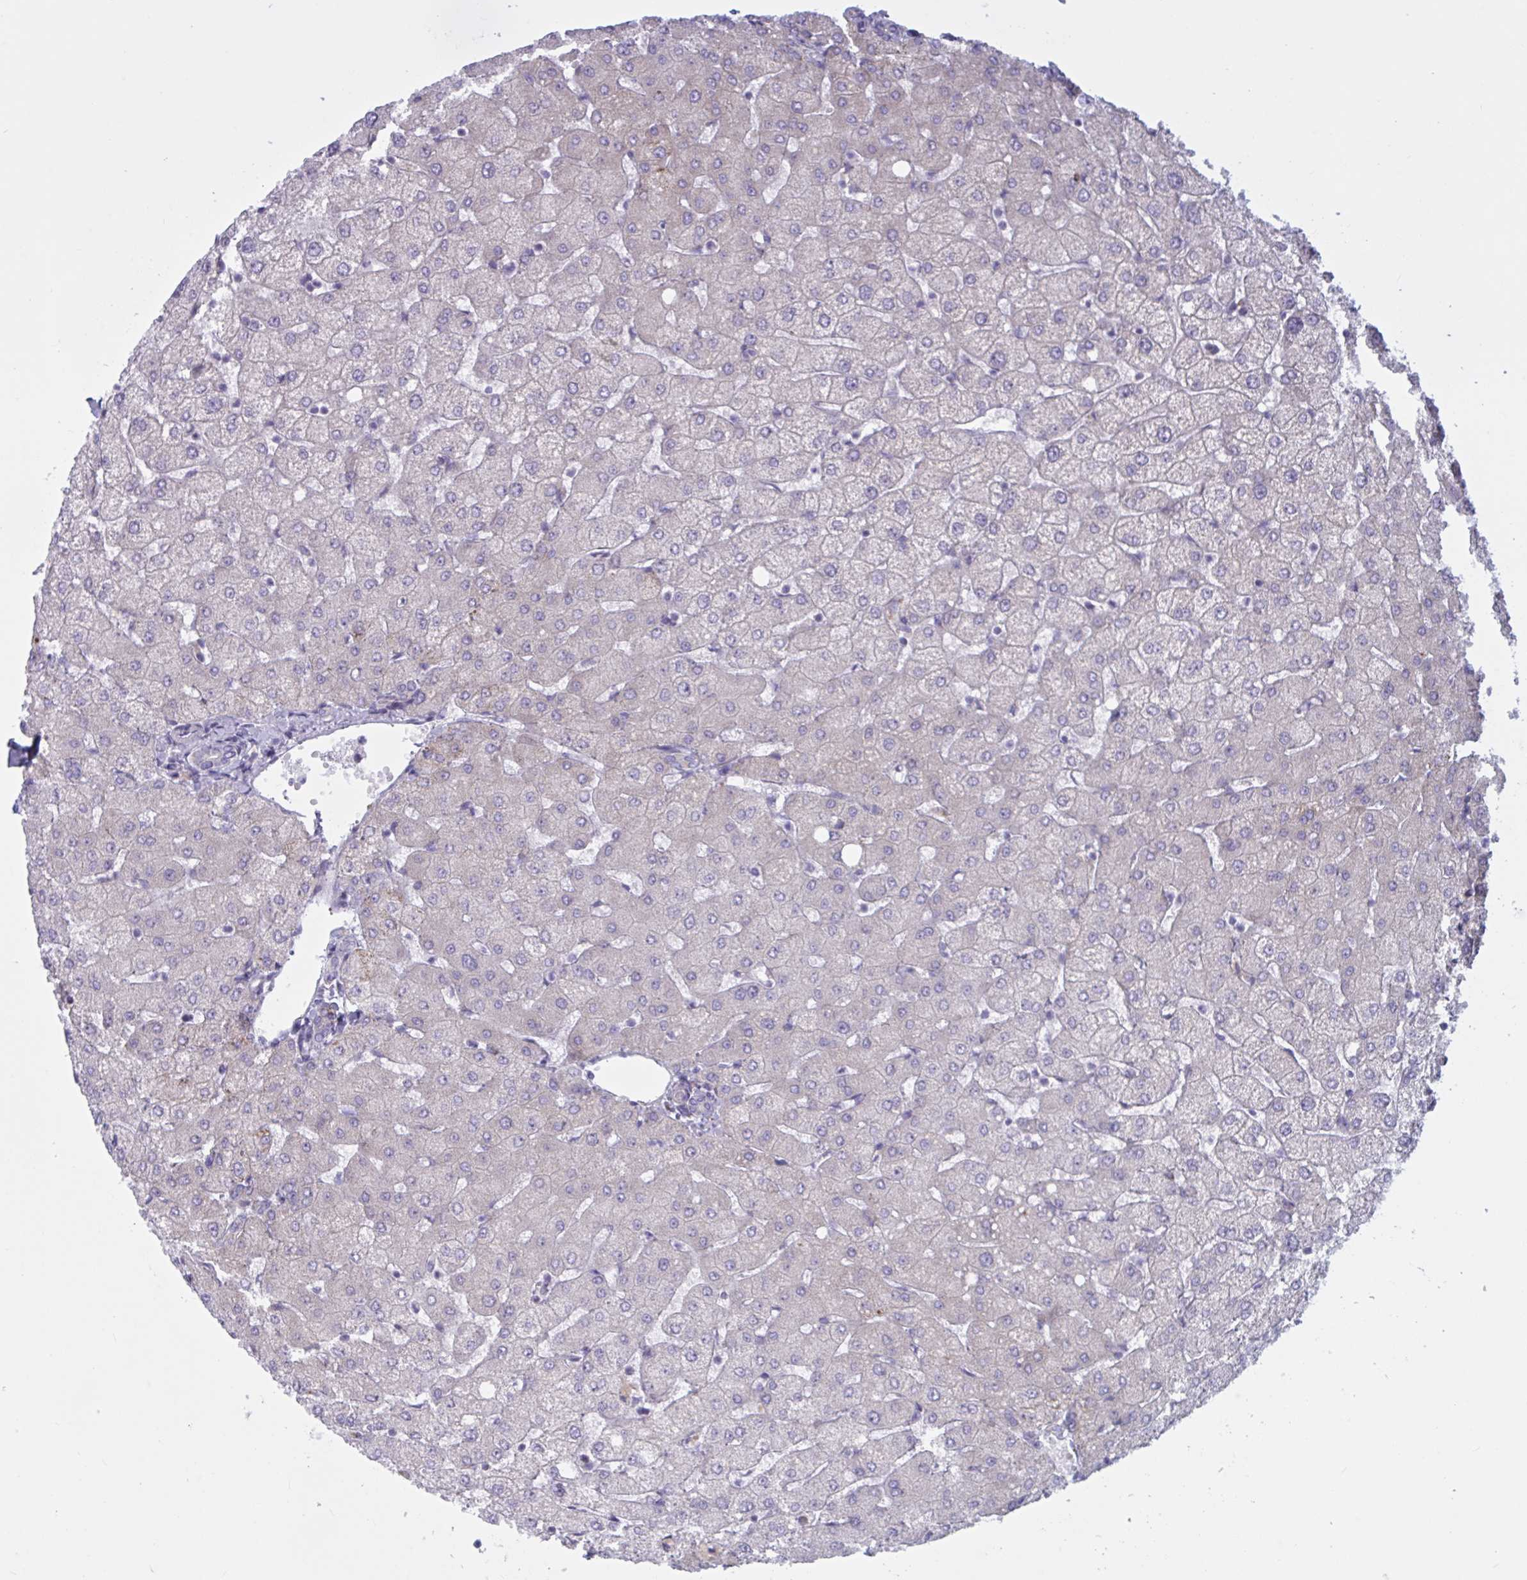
{"staining": {"intensity": "negative", "quantity": "none", "location": "none"}, "tissue": "liver", "cell_type": "Cholangiocytes", "image_type": "normal", "snomed": [{"axis": "morphology", "description": "Normal tissue, NOS"}, {"axis": "topography", "description": "Liver"}], "caption": "This is a photomicrograph of immunohistochemistry staining of normal liver, which shows no staining in cholangiocytes.", "gene": "ATG9A", "patient": {"sex": "female", "age": 54}}